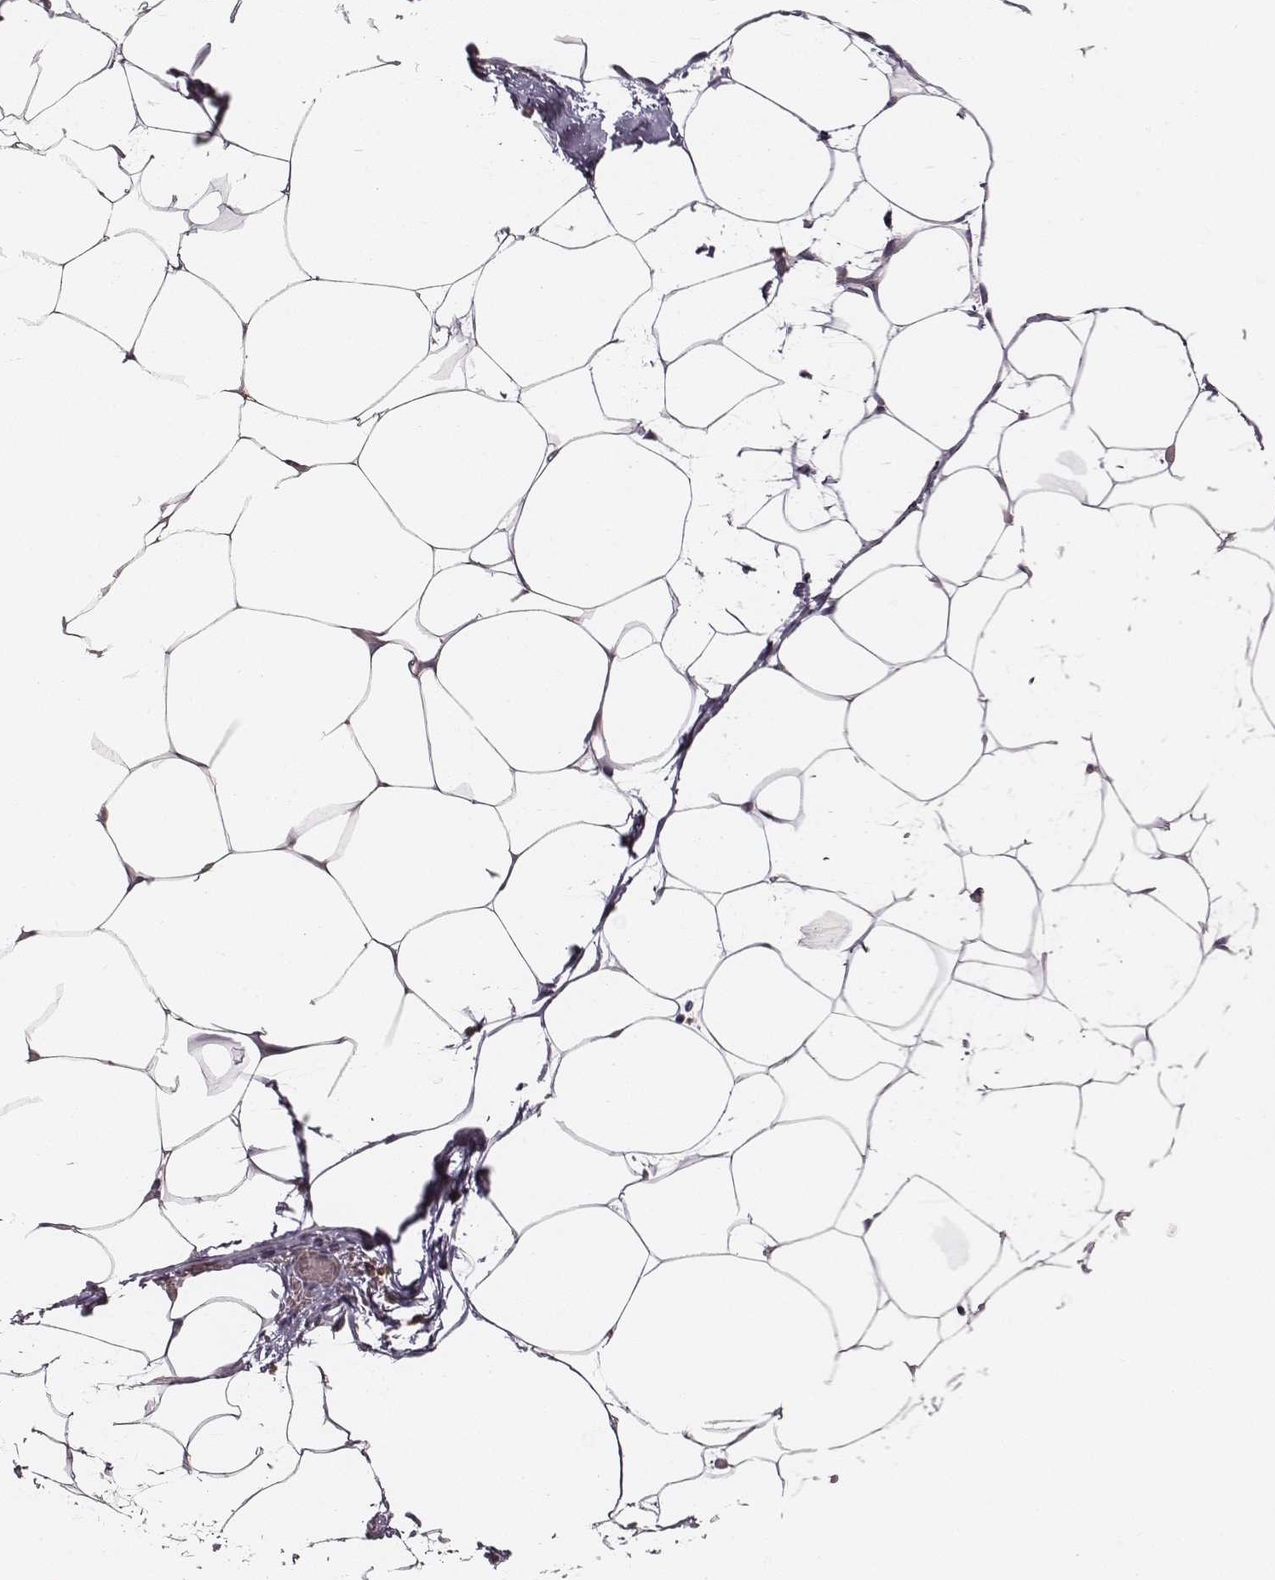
{"staining": {"intensity": "negative", "quantity": "none", "location": "none"}, "tissue": "adipose tissue", "cell_type": "Adipocytes", "image_type": "normal", "snomed": [{"axis": "morphology", "description": "Normal tissue, NOS"}, {"axis": "topography", "description": "Adipose tissue"}], "caption": "Adipose tissue was stained to show a protein in brown. There is no significant staining in adipocytes. The staining is performed using DAB brown chromogen with nuclei counter-stained in using hematoxylin.", "gene": "ZYX", "patient": {"sex": "male", "age": 57}}